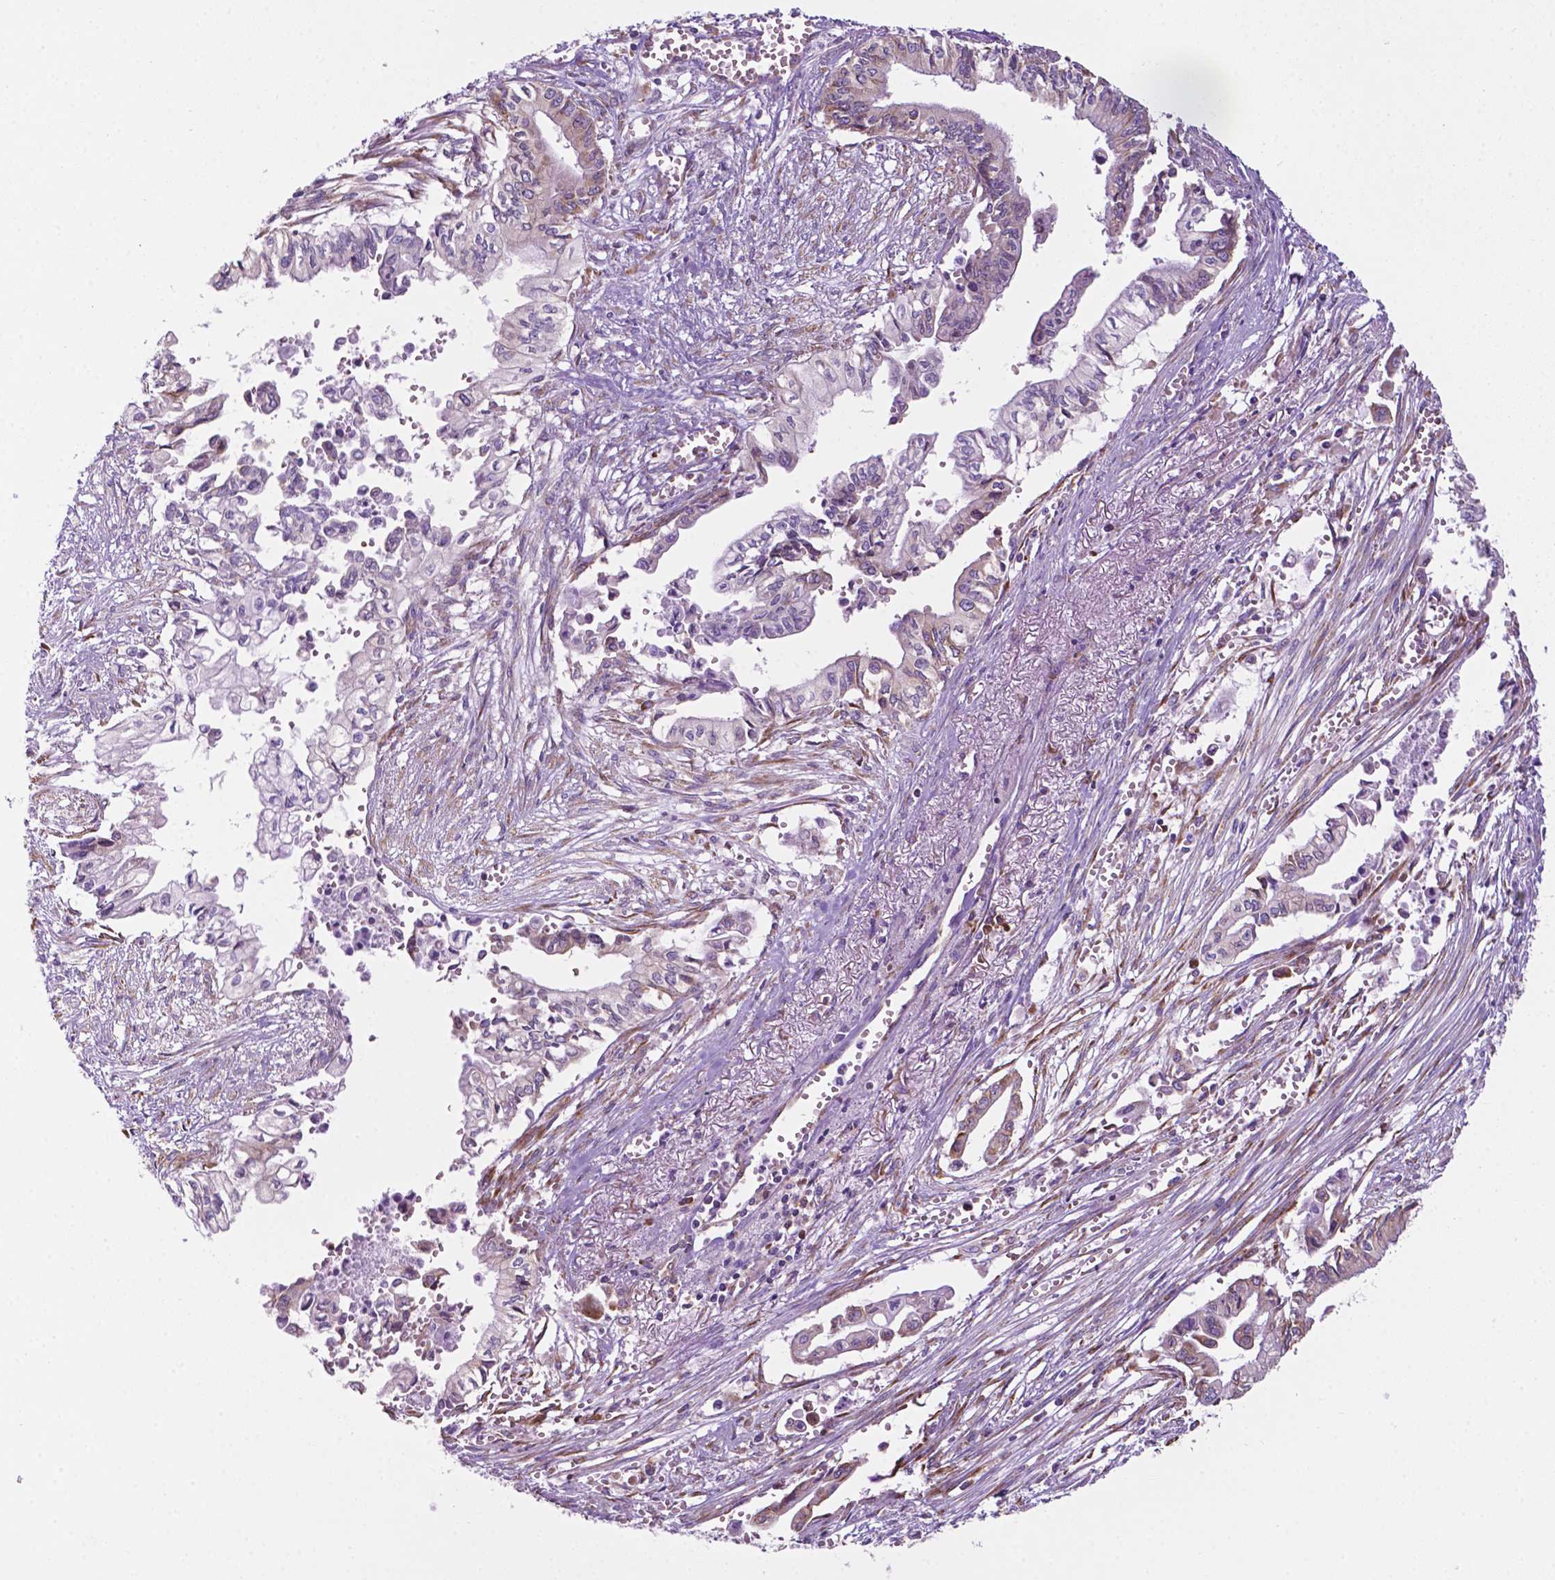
{"staining": {"intensity": "negative", "quantity": "none", "location": "none"}, "tissue": "pancreatic cancer", "cell_type": "Tumor cells", "image_type": "cancer", "snomed": [{"axis": "morphology", "description": "Adenocarcinoma, NOS"}, {"axis": "topography", "description": "Pancreas"}], "caption": "There is no significant positivity in tumor cells of pancreatic cancer (adenocarcinoma).", "gene": "RPL29", "patient": {"sex": "female", "age": 61}}